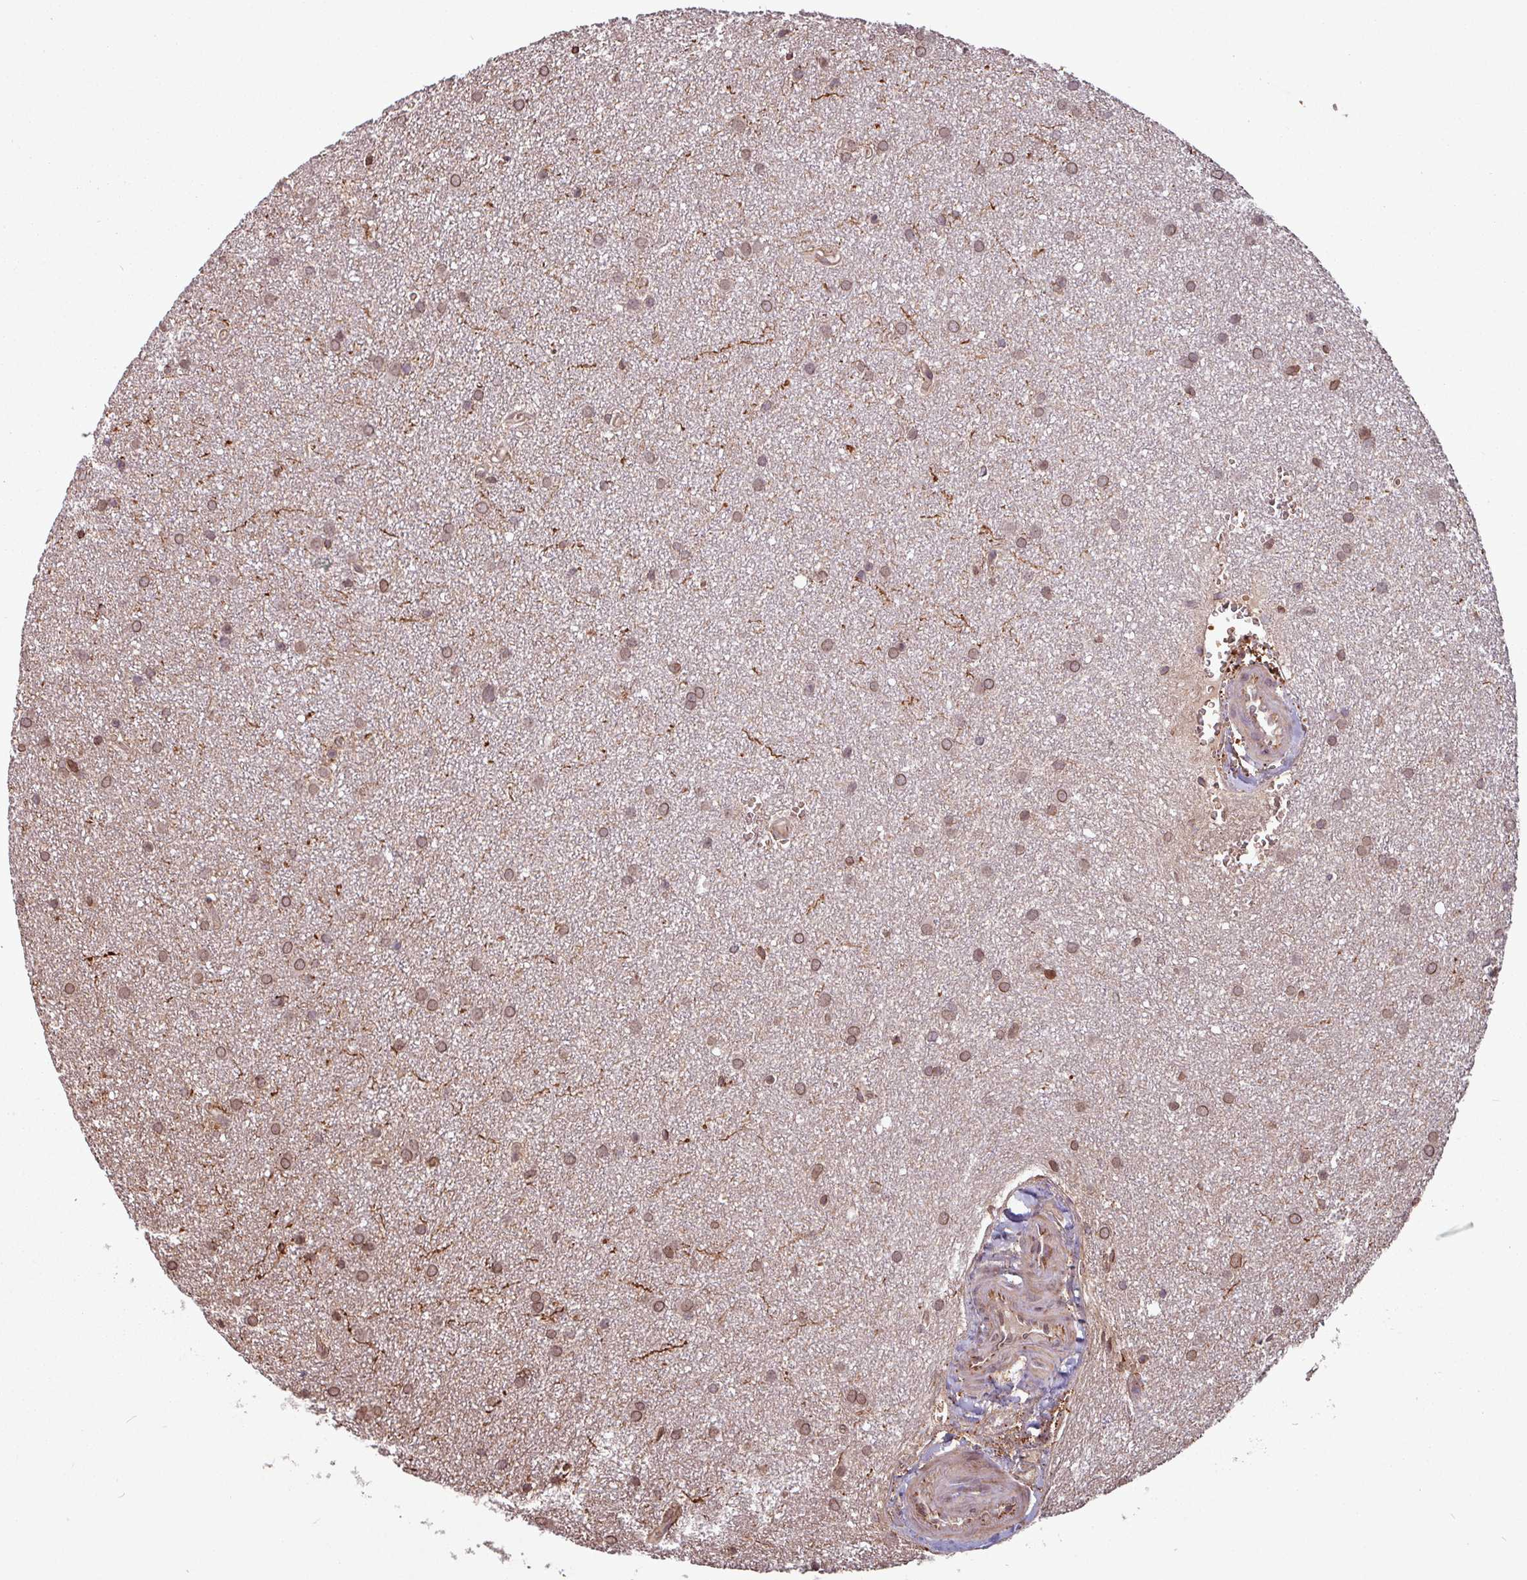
{"staining": {"intensity": "weak", "quantity": "25%-75%", "location": "cytoplasmic/membranous,nuclear"}, "tissue": "glioma", "cell_type": "Tumor cells", "image_type": "cancer", "snomed": [{"axis": "morphology", "description": "Glioma, malignant, Low grade"}, {"axis": "topography", "description": "Cerebellum"}], "caption": "A brown stain highlights weak cytoplasmic/membranous and nuclear positivity of a protein in human glioma tumor cells.", "gene": "RBM4B", "patient": {"sex": "female", "age": 5}}